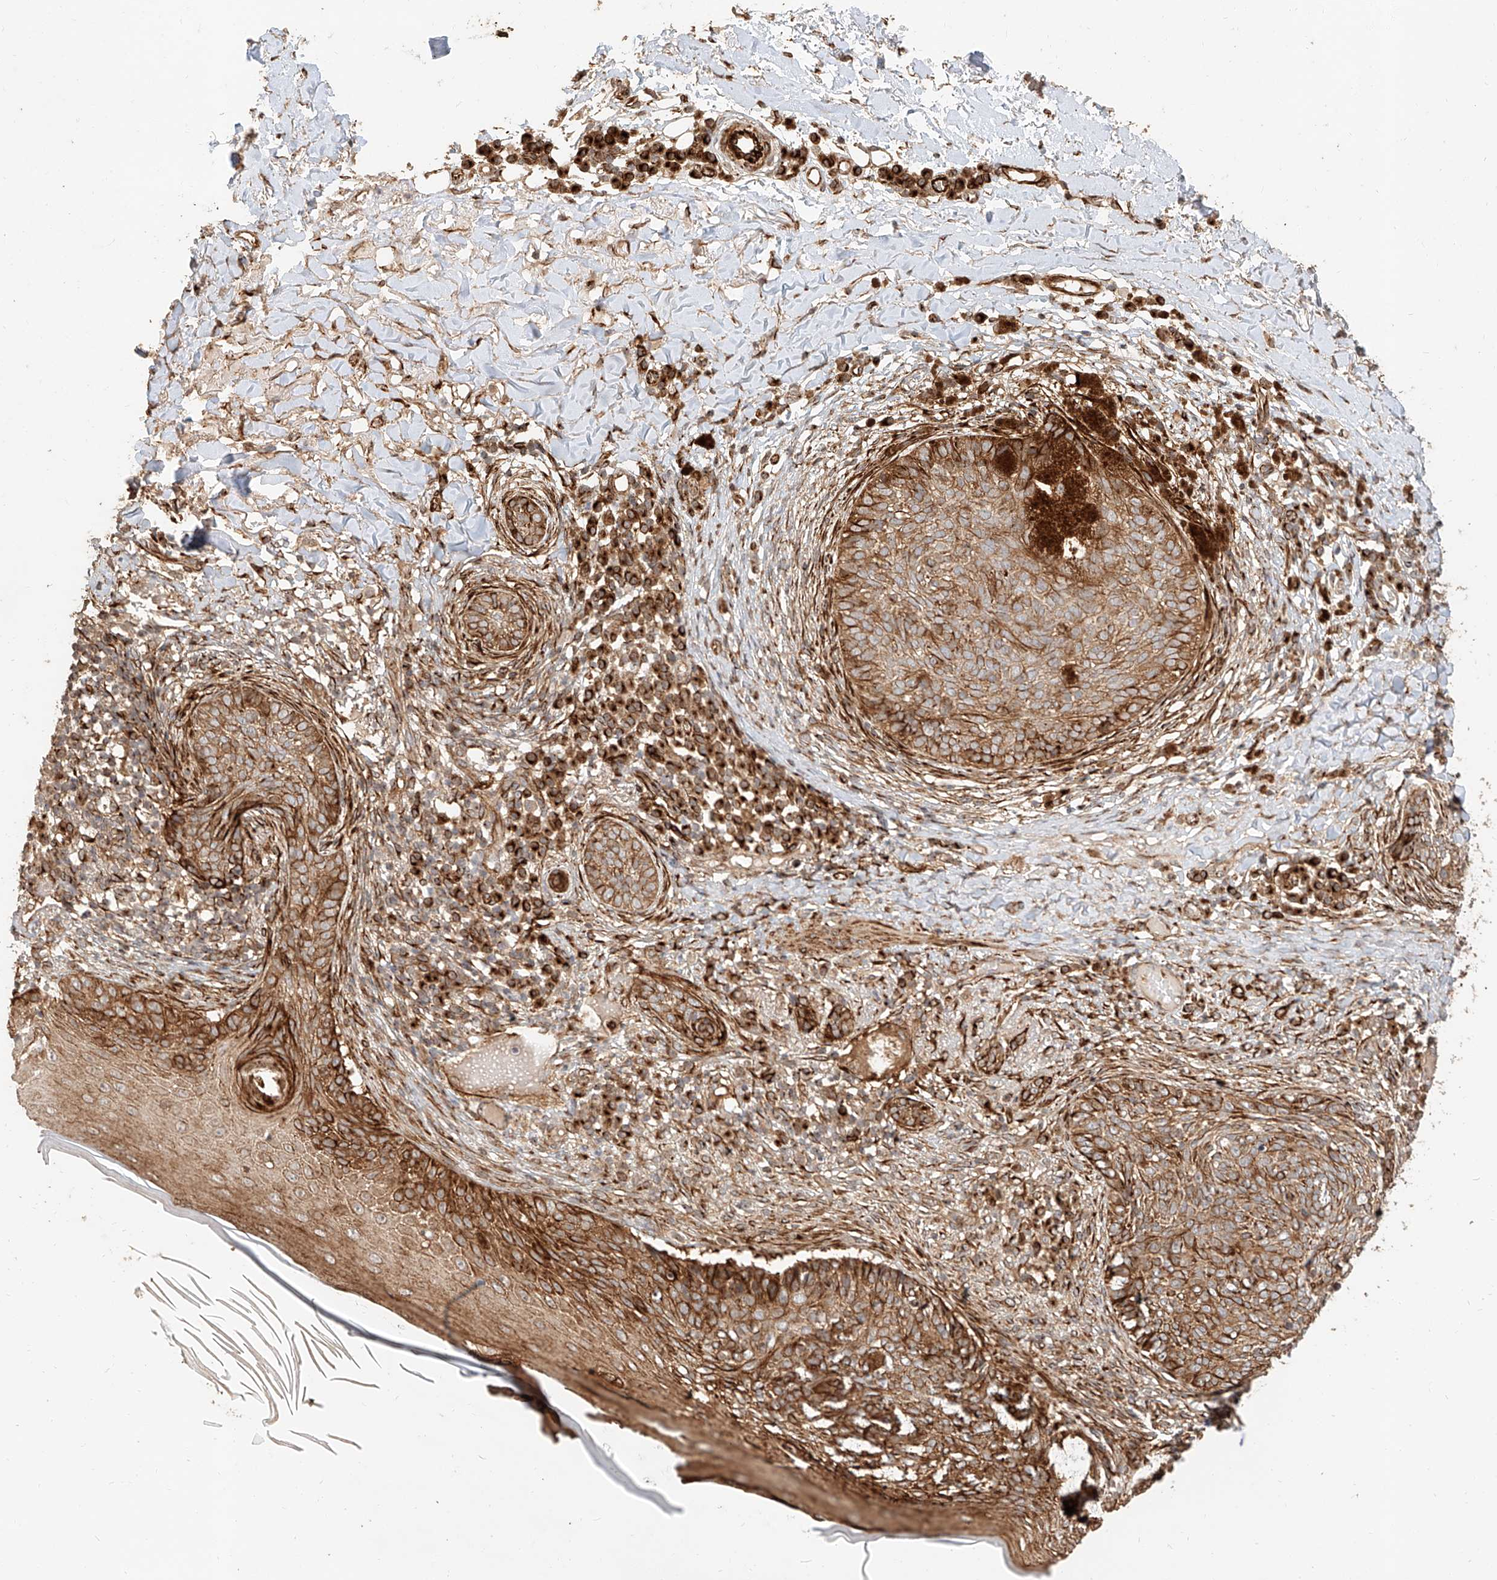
{"staining": {"intensity": "strong", "quantity": ">75%", "location": "cytoplasmic/membranous"}, "tissue": "skin cancer", "cell_type": "Tumor cells", "image_type": "cancer", "snomed": [{"axis": "morphology", "description": "Basal cell carcinoma"}, {"axis": "topography", "description": "Skin"}], "caption": "A micrograph showing strong cytoplasmic/membranous staining in about >75% of tumor cells in basal cell carcinoma (skin), as visualized by brown immunohistochemical staining.", "gene": "NAP1L1", "patient": {"sex": "male", "age": 85}}